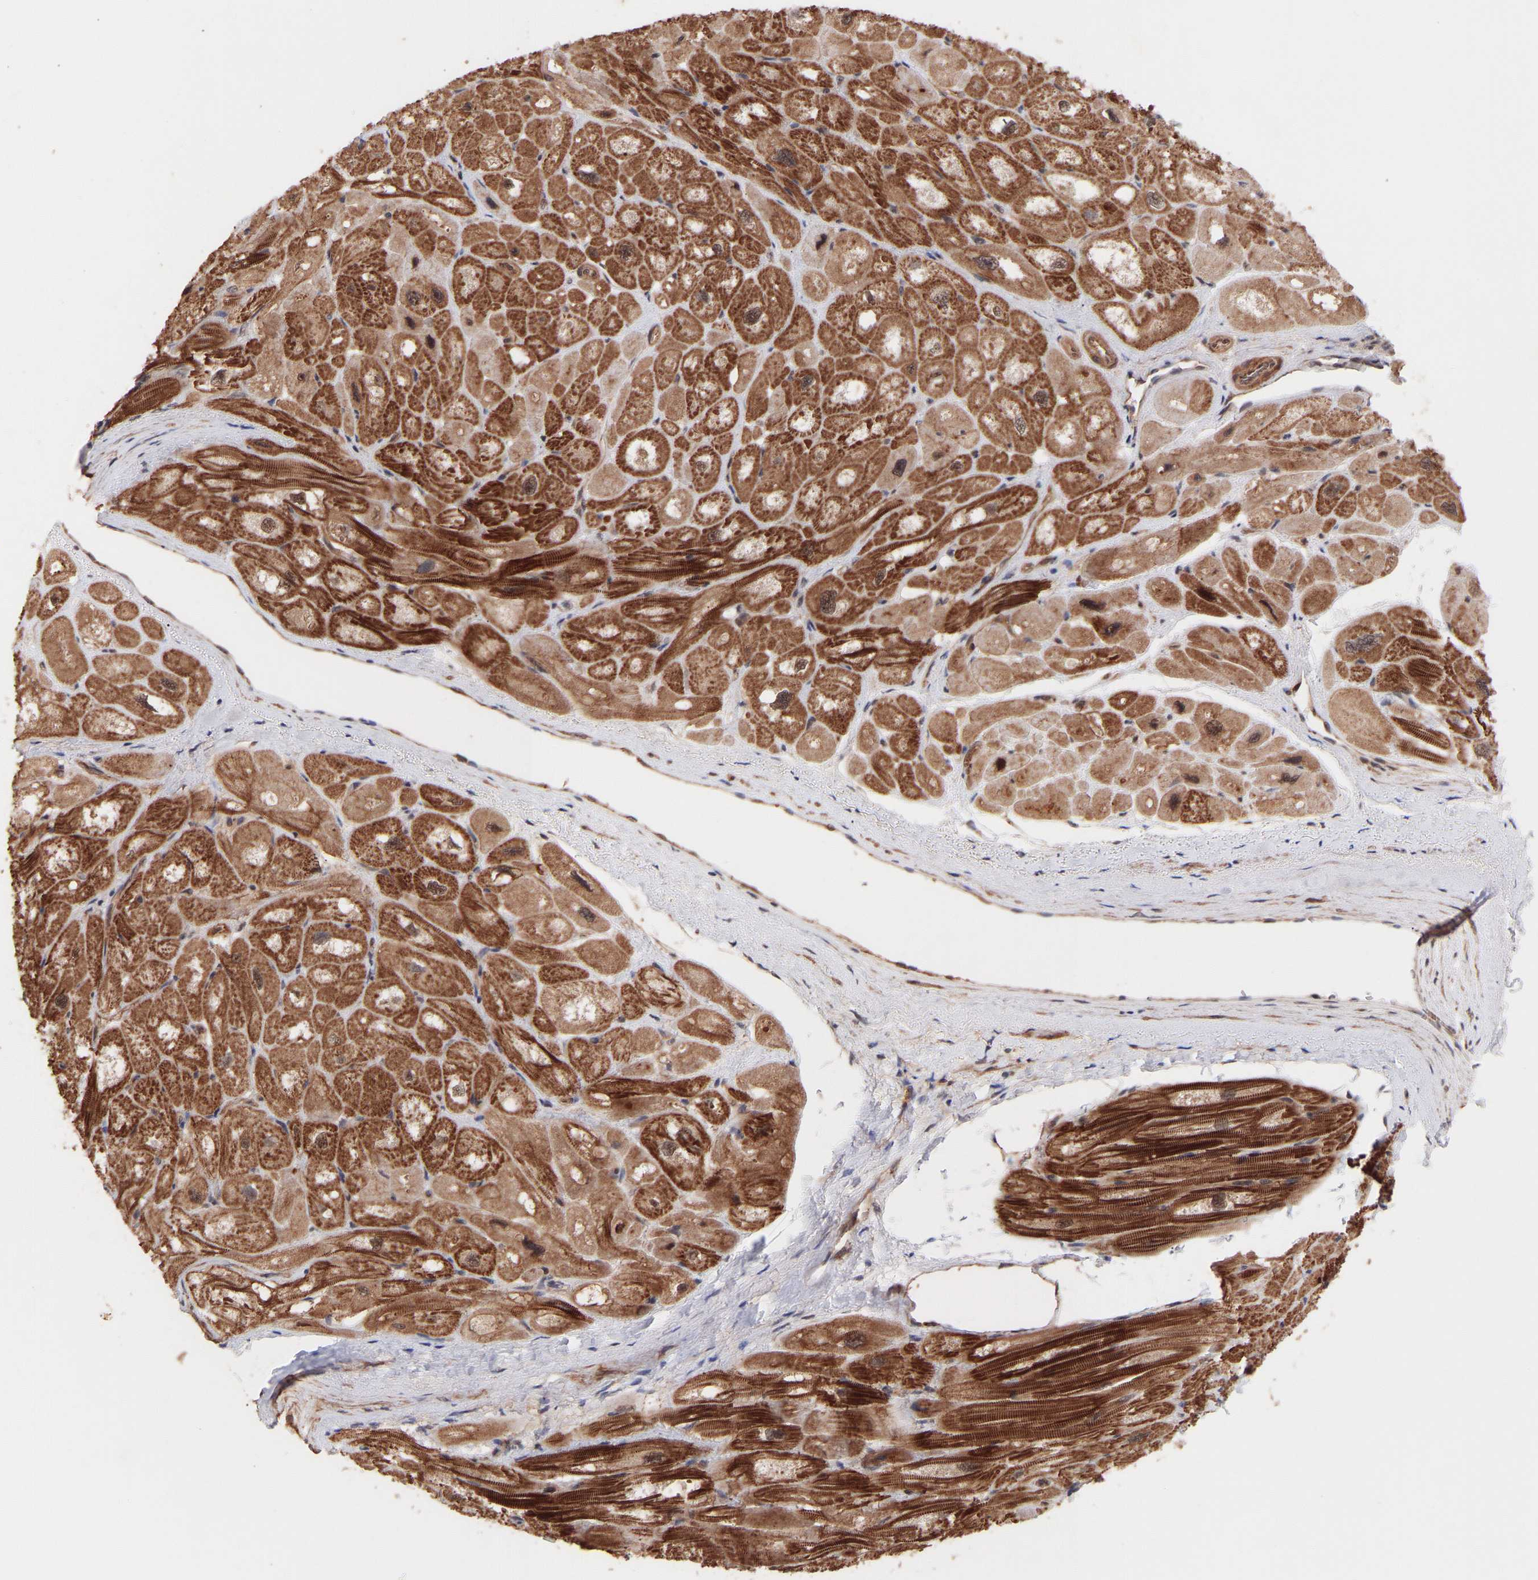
{"staining": {"intensity": "strong", "quantity": ">75%", "location": "cytoplasmic/membranous"}, "tissue": "heart muscle", "cell_type": "Cardiomyocytes", "image_type": "normal", "snomed": [{"axis": "morphology", "description": "Normal tissue, NOS"}, {"axis": "topography", "description": "Heart"}], "caption": "Heart muscle stained with a brown dye reveals strong cytoplasmic/membranous positive staining in about >75% of cardiomyocytes.", "gene": "PDLIM5", "patient": {"sex": "male", "age": 49}}